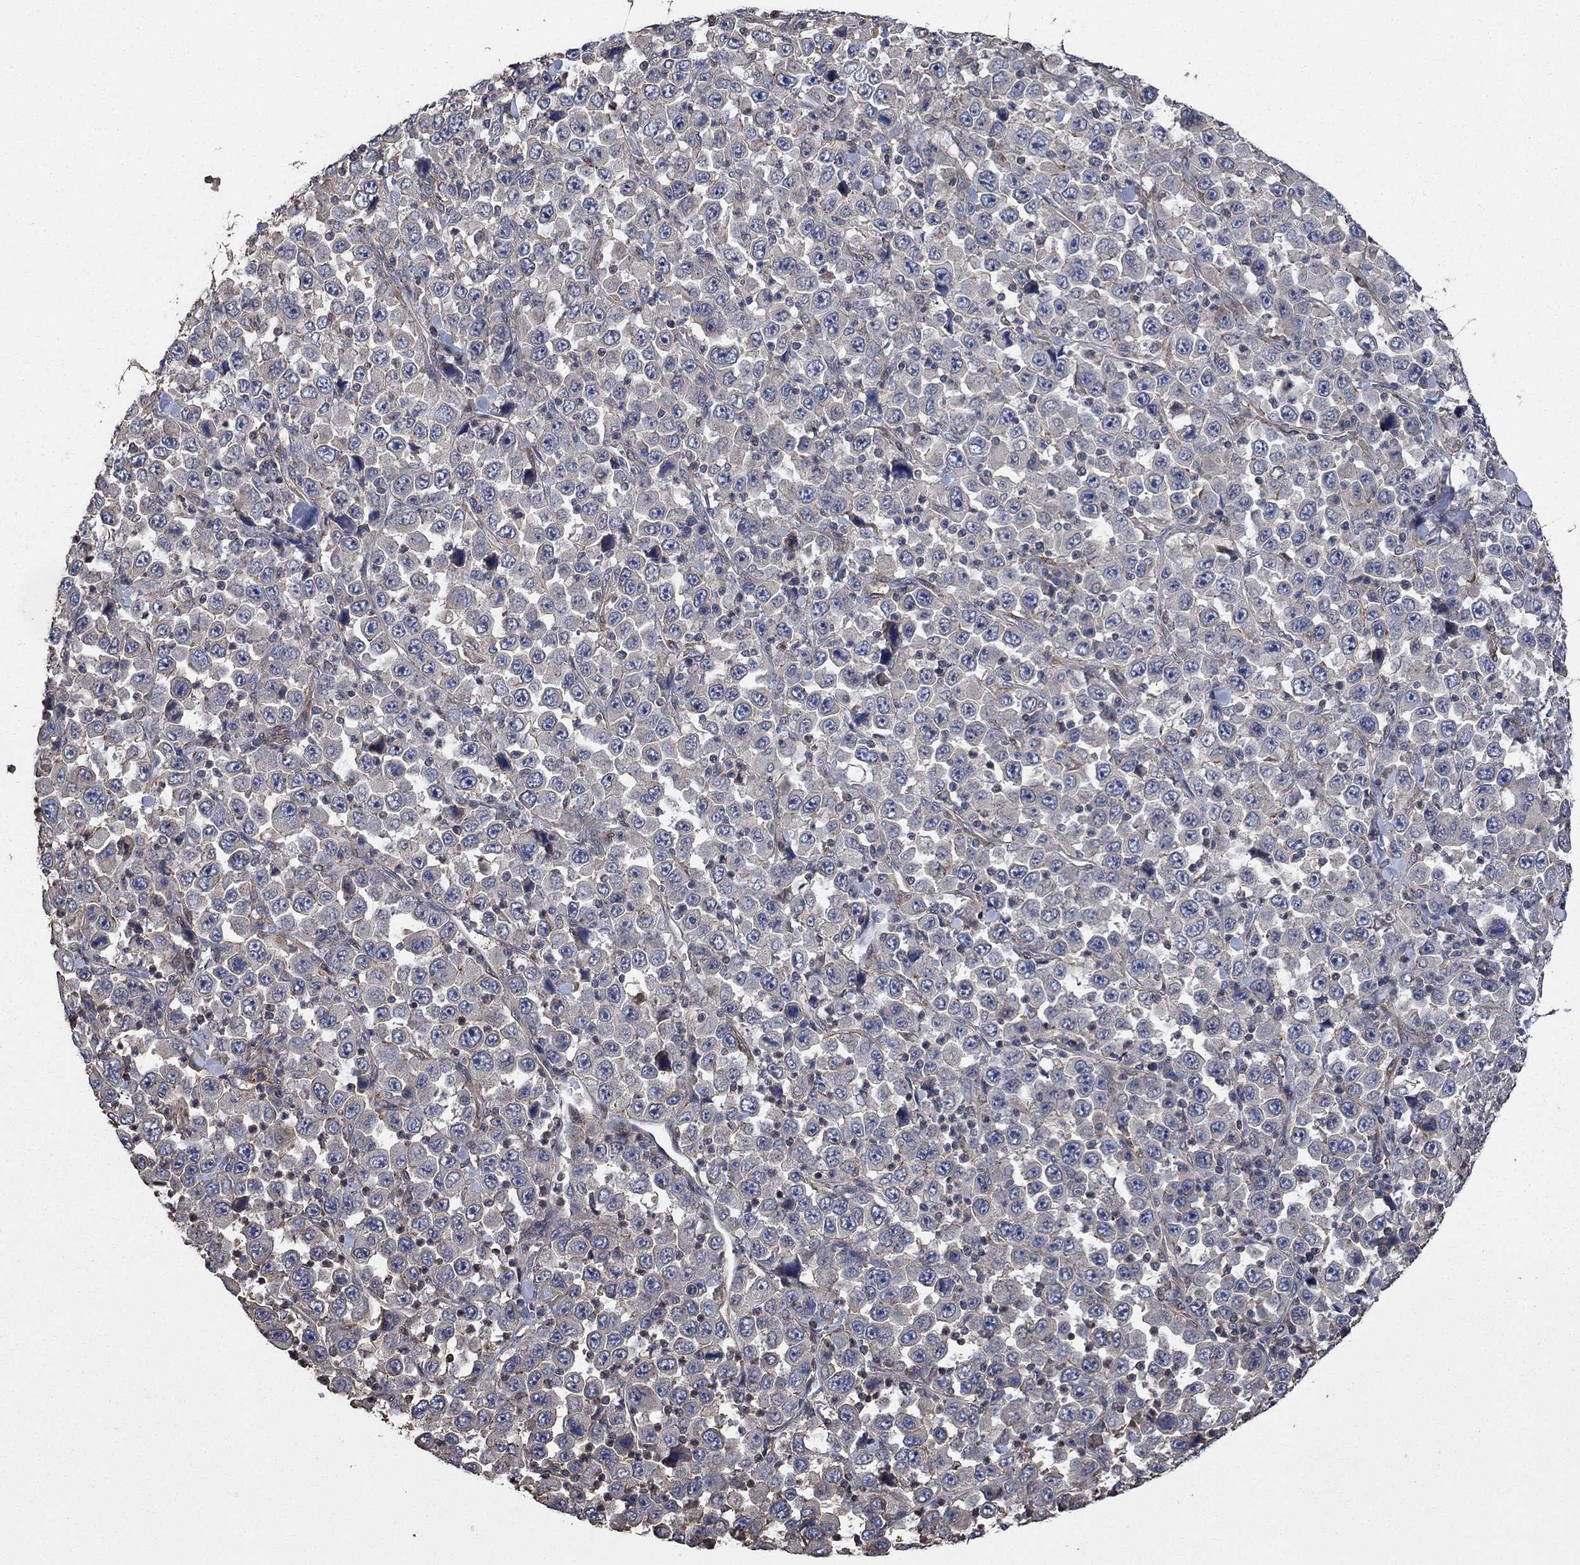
{"staining": {"intensity": "negative", "quantity": "none", "location": "none"}, "tissue": "stomach cancer", "cell_type": "Tumor cells", "image_type": "cancer", "snomed": [{"axis": "morphology", "description": "Normal tissue, NOS"}, {"axis": "morphology", "description": "Adenocarcinoma, NOS"}, {"axis": "topography", "description": "Stomach, upper"}, {"axis": "topography", "description": "Stomach"}], "caption": "The photomicrograph exhibits no staining of tumor cells in stomach cancer. (DAB (3,3'-diaminobenzidine) immunohistochemistry visualized using brightfield microscopy, high magnification).", "gene": "PDE3A", "patient": {"sex": "male", "age": 59}}